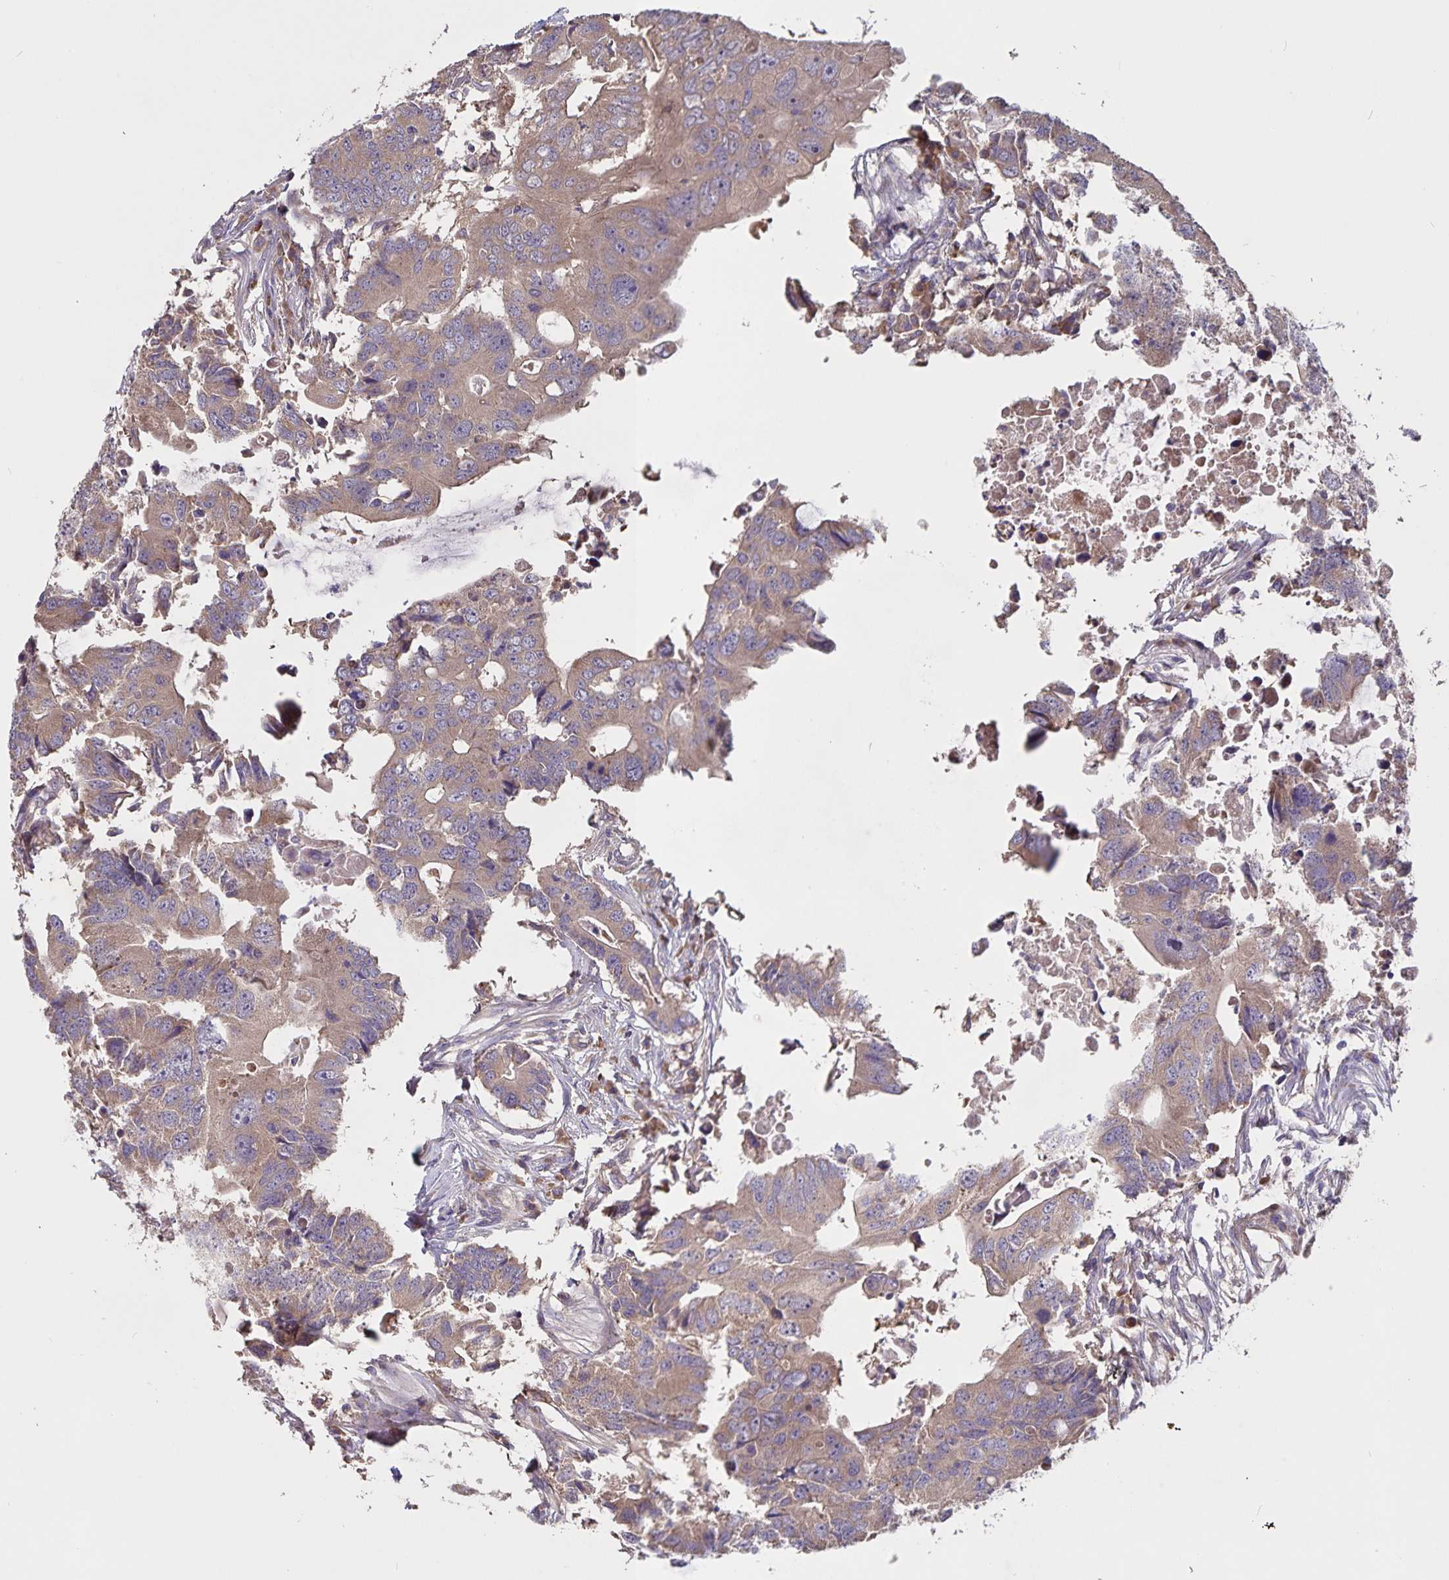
{"staining": {"intensity": "moderate", "quantity": ">75%", "location": "cytoplasmic/membranous"}, "tissue": "colorectal cancer", "cell_type": "Tumor cells", "image_type": "cancer", "snomed": [{"axis": "morphology", "description": "Adenocarcinoma, NOS"}, {"axis": "topography", "description": "Colon"}], "caption": "Immunohistochemistry photomicrograph of neoplastic tissue: human colorectal cancer (adenocarcinoma) stained using IHC displays medium levels of moderate protein expression localized specifically in the cytoplasmic/membranous of tumor cells, appearing as a cytoplasmic/membranous brown color.", "gene": "FBXL16", "patient": {"sex": "male", "age": 71}}